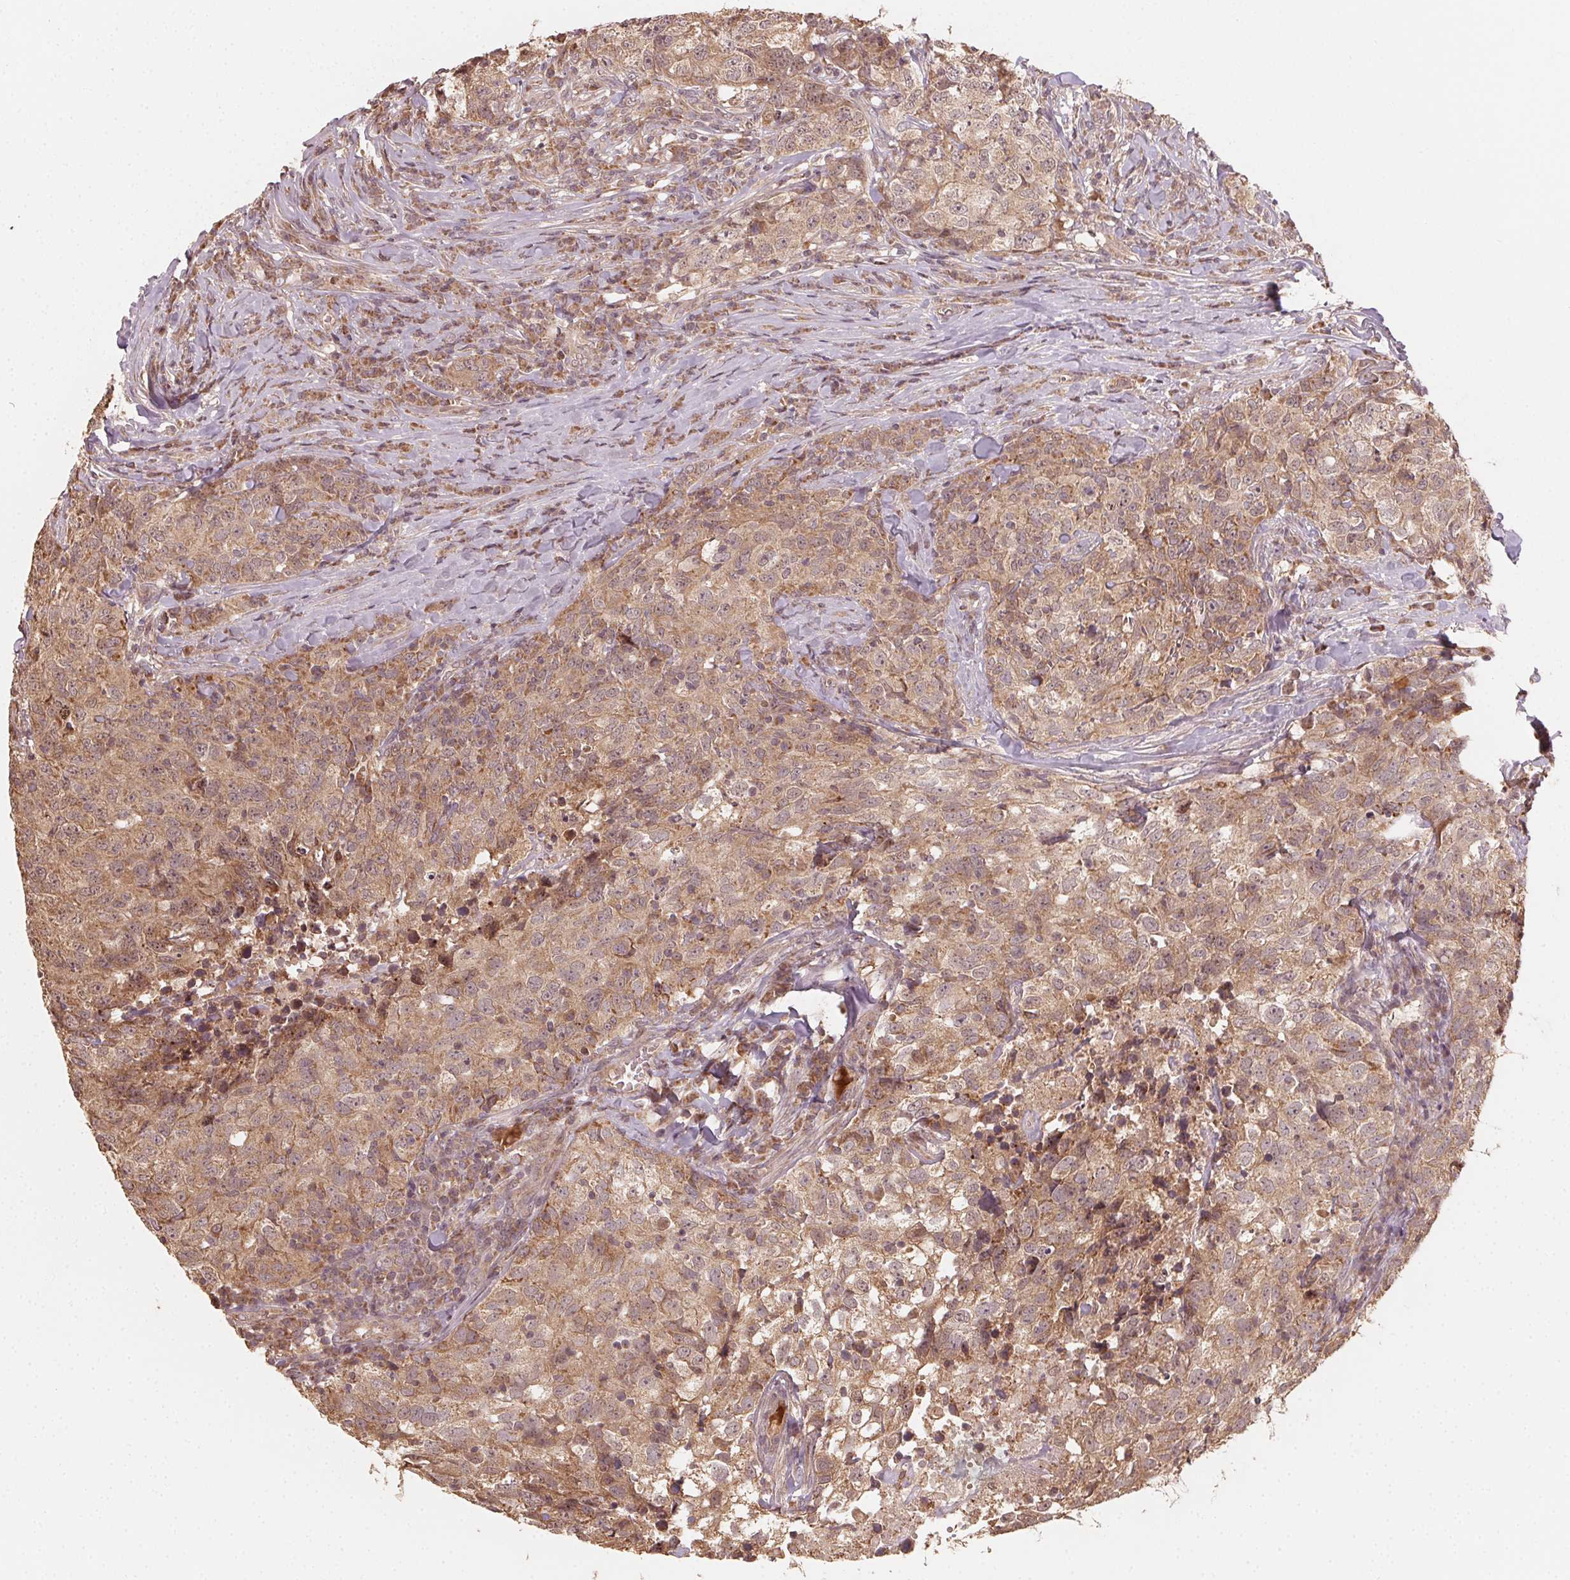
{"staining": {"intensity": "weak", "quantity": ">75%", "location": "cytoplasmic/membranous"}, "tissue": "breast cancer", "cell_type": "Tumor cells", "image_type": "cancer", "snomed": [{"axis": "morphology", "description": "Duct carcinoma"}, {"axis": "topography", "description": "Breast"}], "caption": "DAB (3,3'-diaminobenzidine) immunohistochemical staining of human breast intraductal carcinoma exhibits weak cytoplasmic/membranous protein expression in approximately >75% of tumor cells.", "gene": "WBP2", "patient": {"sex": "female", "age": 30}}